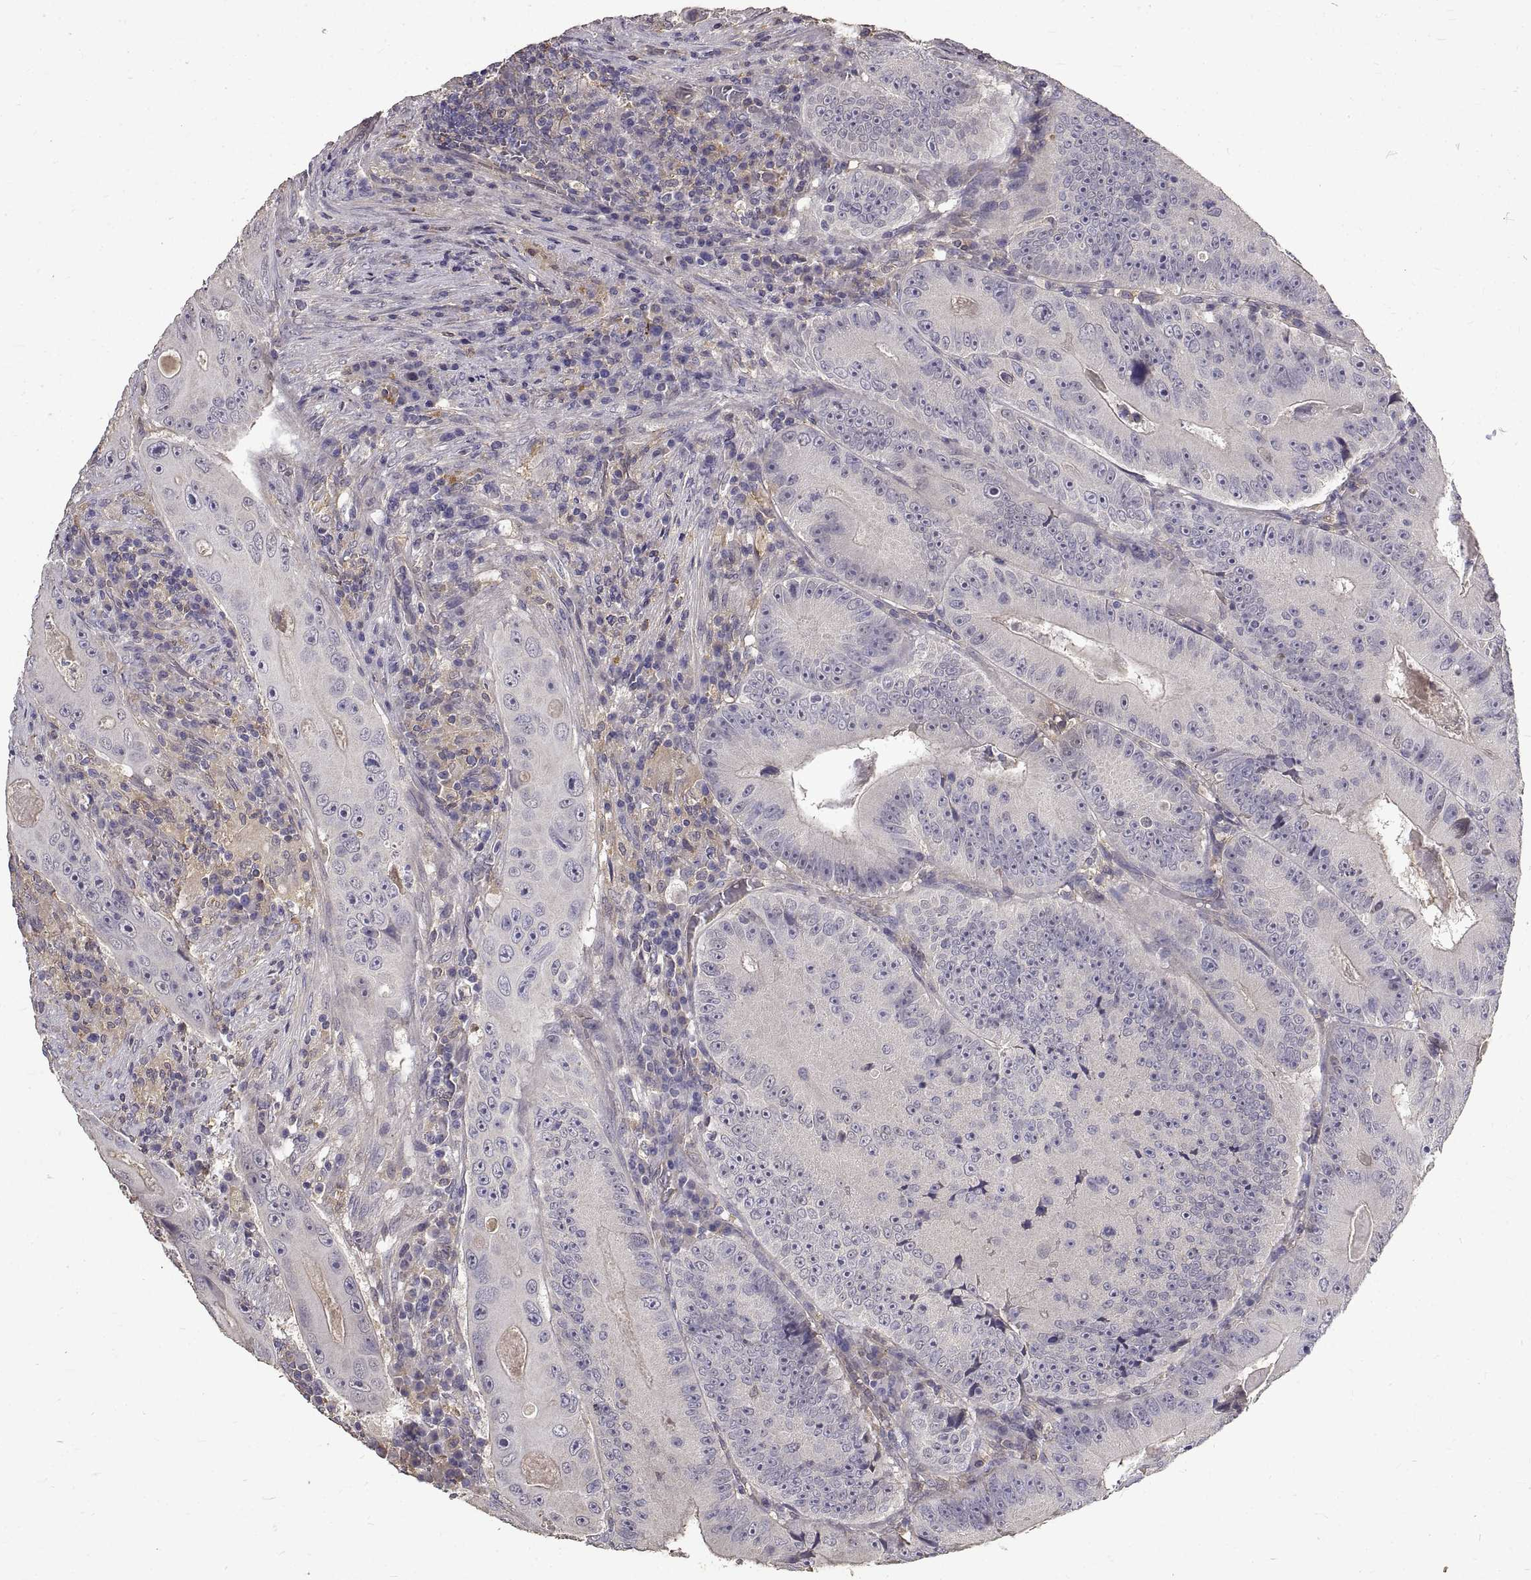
{"staining": {"intensity": "negative", "quantity": "none", "location": "none"}, "tissue": "colorectal cancer", "cell_type": "Tumor cells", "image_type": "cancer", "snomed": [{"axis": "morphology", "description": "Adenocarcinoma, NOS"}, {"axis": "topography", "description": "Colon"}], "caption": "Micrograph shows no protein positivity in tumor cells of colorectal cancer tissue.", "gene": "PEA15", "patient": {"sex": "female", "age": 86}}